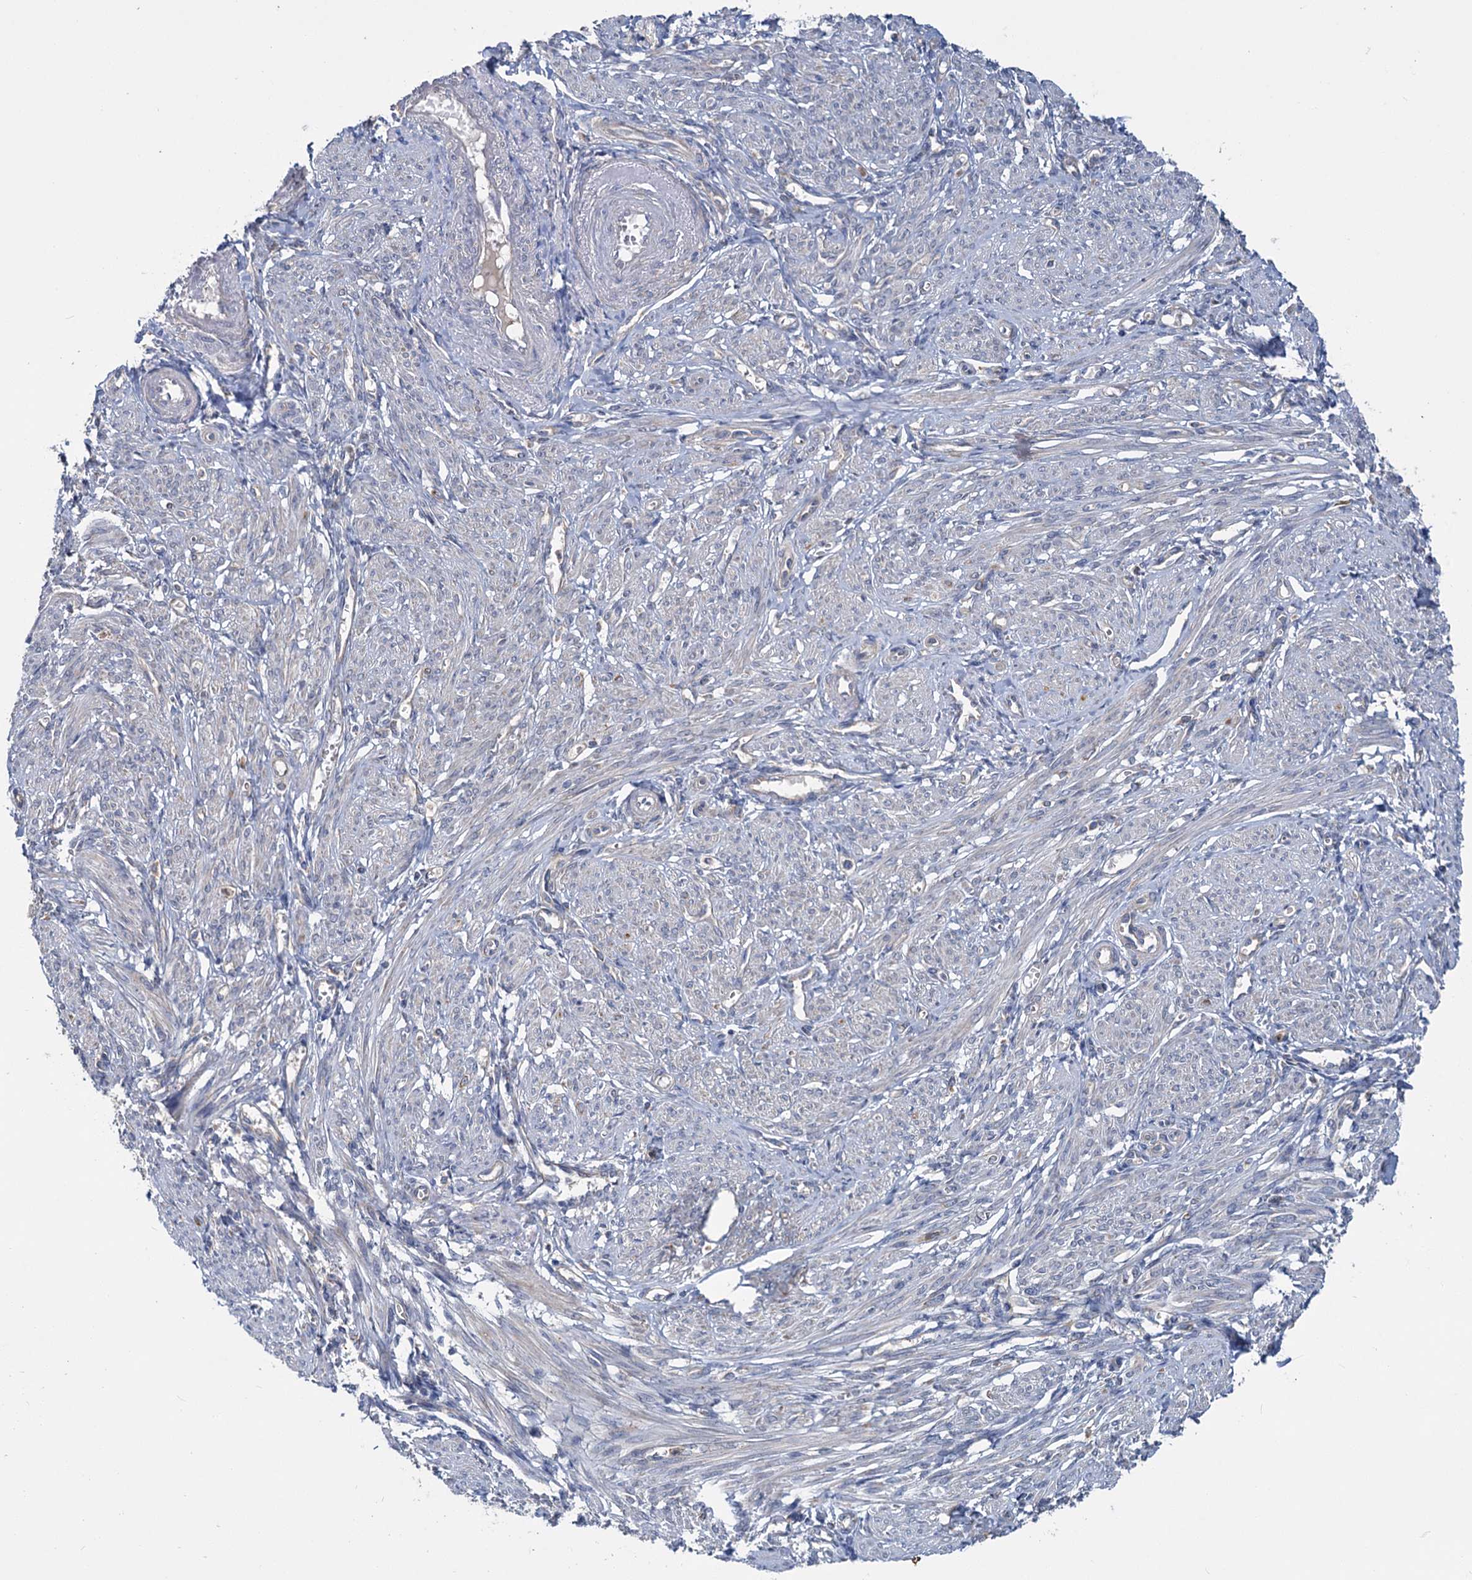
{"staining": {"intensity": "negative", "quantity": "none", "location": "none"}, "tissue": "smooth muscle", "cell_type": "Smooth muscle cells", "image_type": "normal", "snomed": [{"axis": "morphology", "description": "Normal tissue, NOS"}, {"axis": "topography", "description": "Smooth muscle"}], "caption": "The image shows no staining of smooth muscle cells in normal smooth muscle.", "gene": "DYNC2H1", "patient": {"sex": "female", "age": 39}}